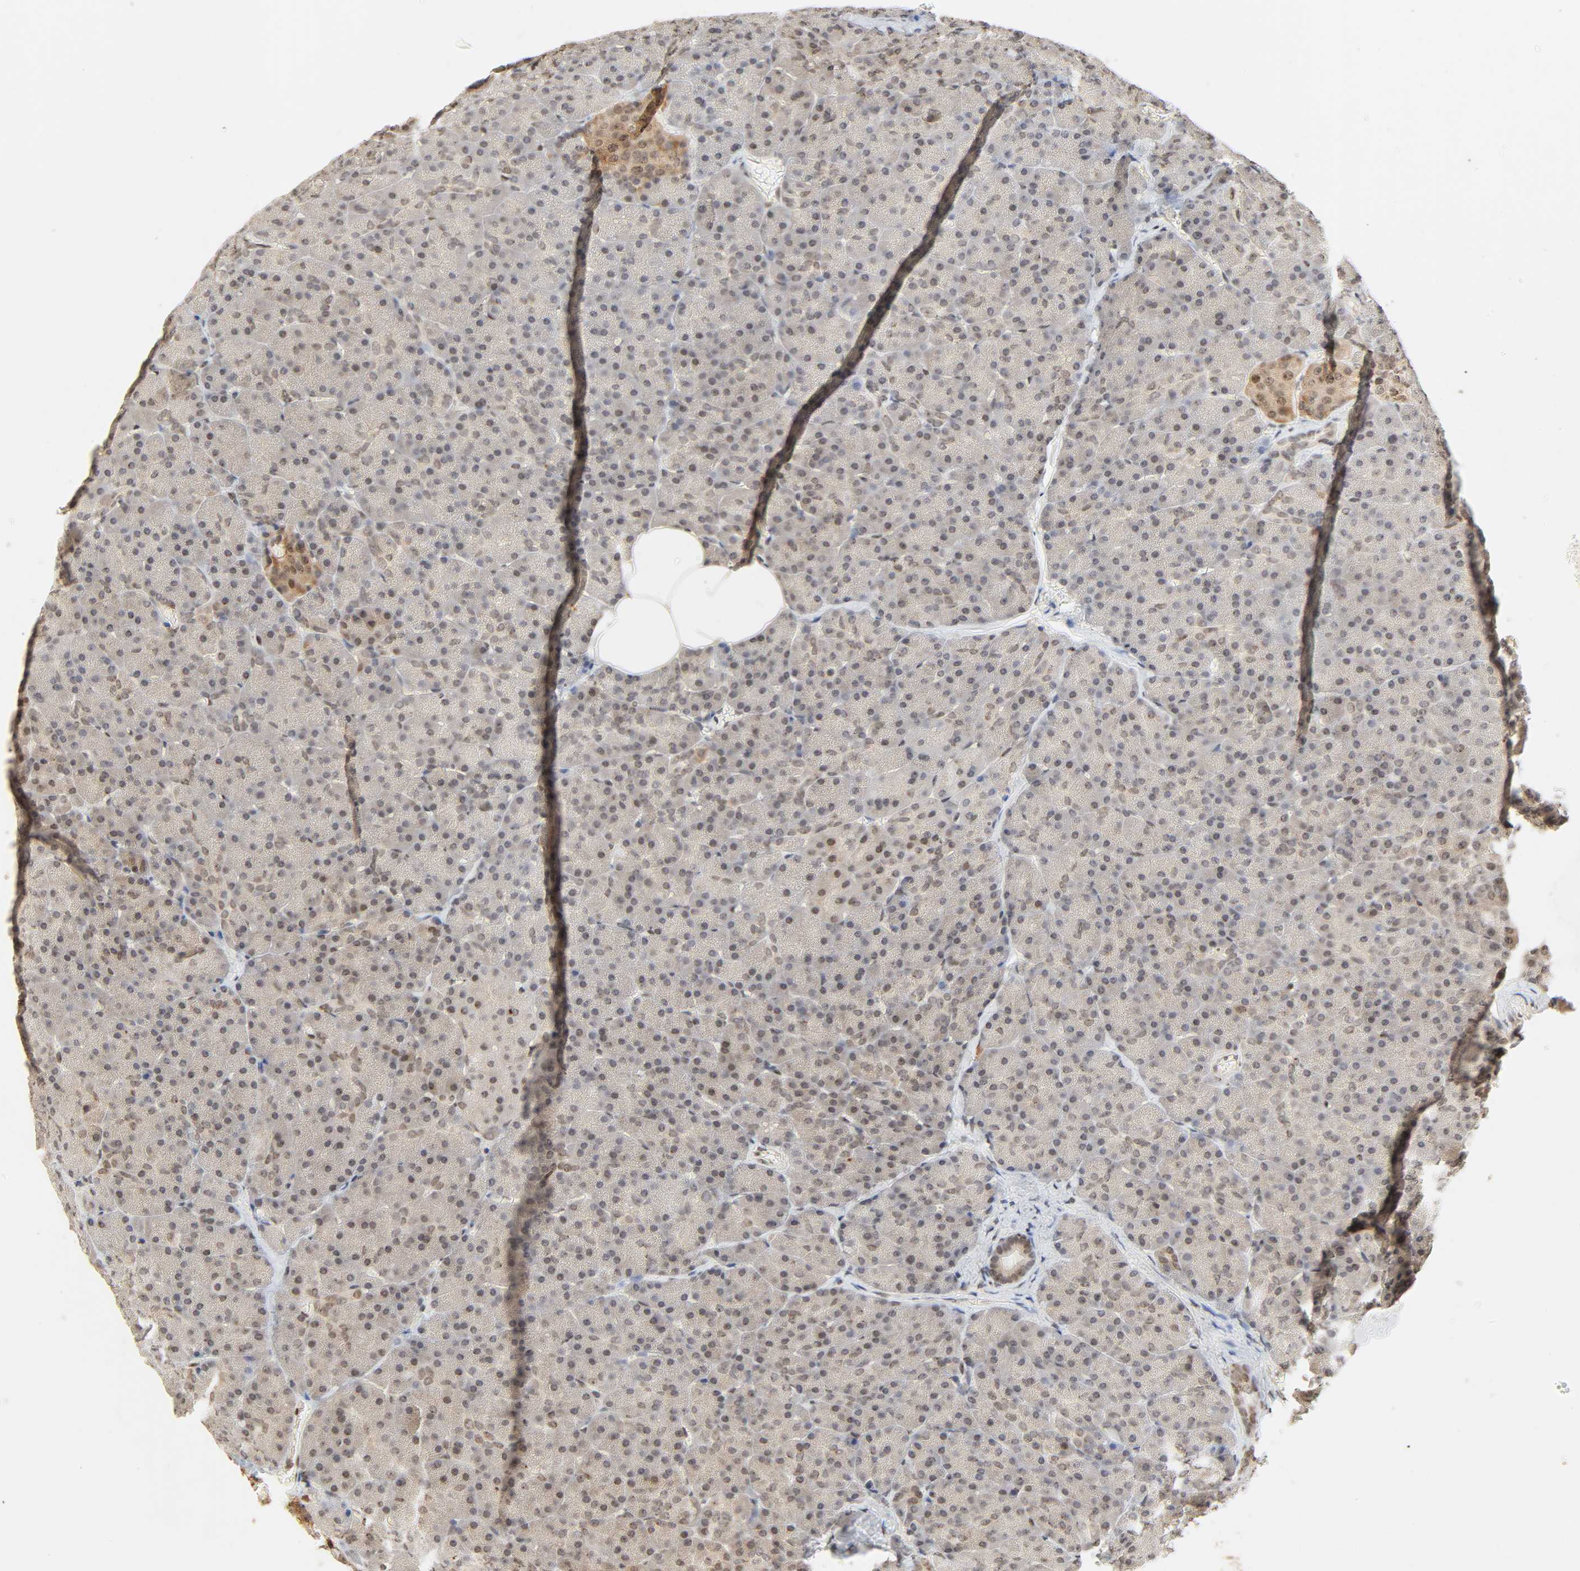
{"staining": {"intensity": "moderate", "quantity": "25%-75%", "location": "nuclear"}, "tissue": "pancreas", "cell_type": "Exocrine glandular cells", "image_type": "normal", "snomed": [{"axis": "morphology", "description": "Normal tissue, NOS"}, {"axis": "topography", "description": "Pancreas"}], "caption": "DAB immunohistochemical staining of benign human pancreas exhibits moderate nuclear protein positivity in approximately 25%-75% of exocrine glandular cells.", "gene": "UBC", "patient": {"sex": "female", "age": 35}}